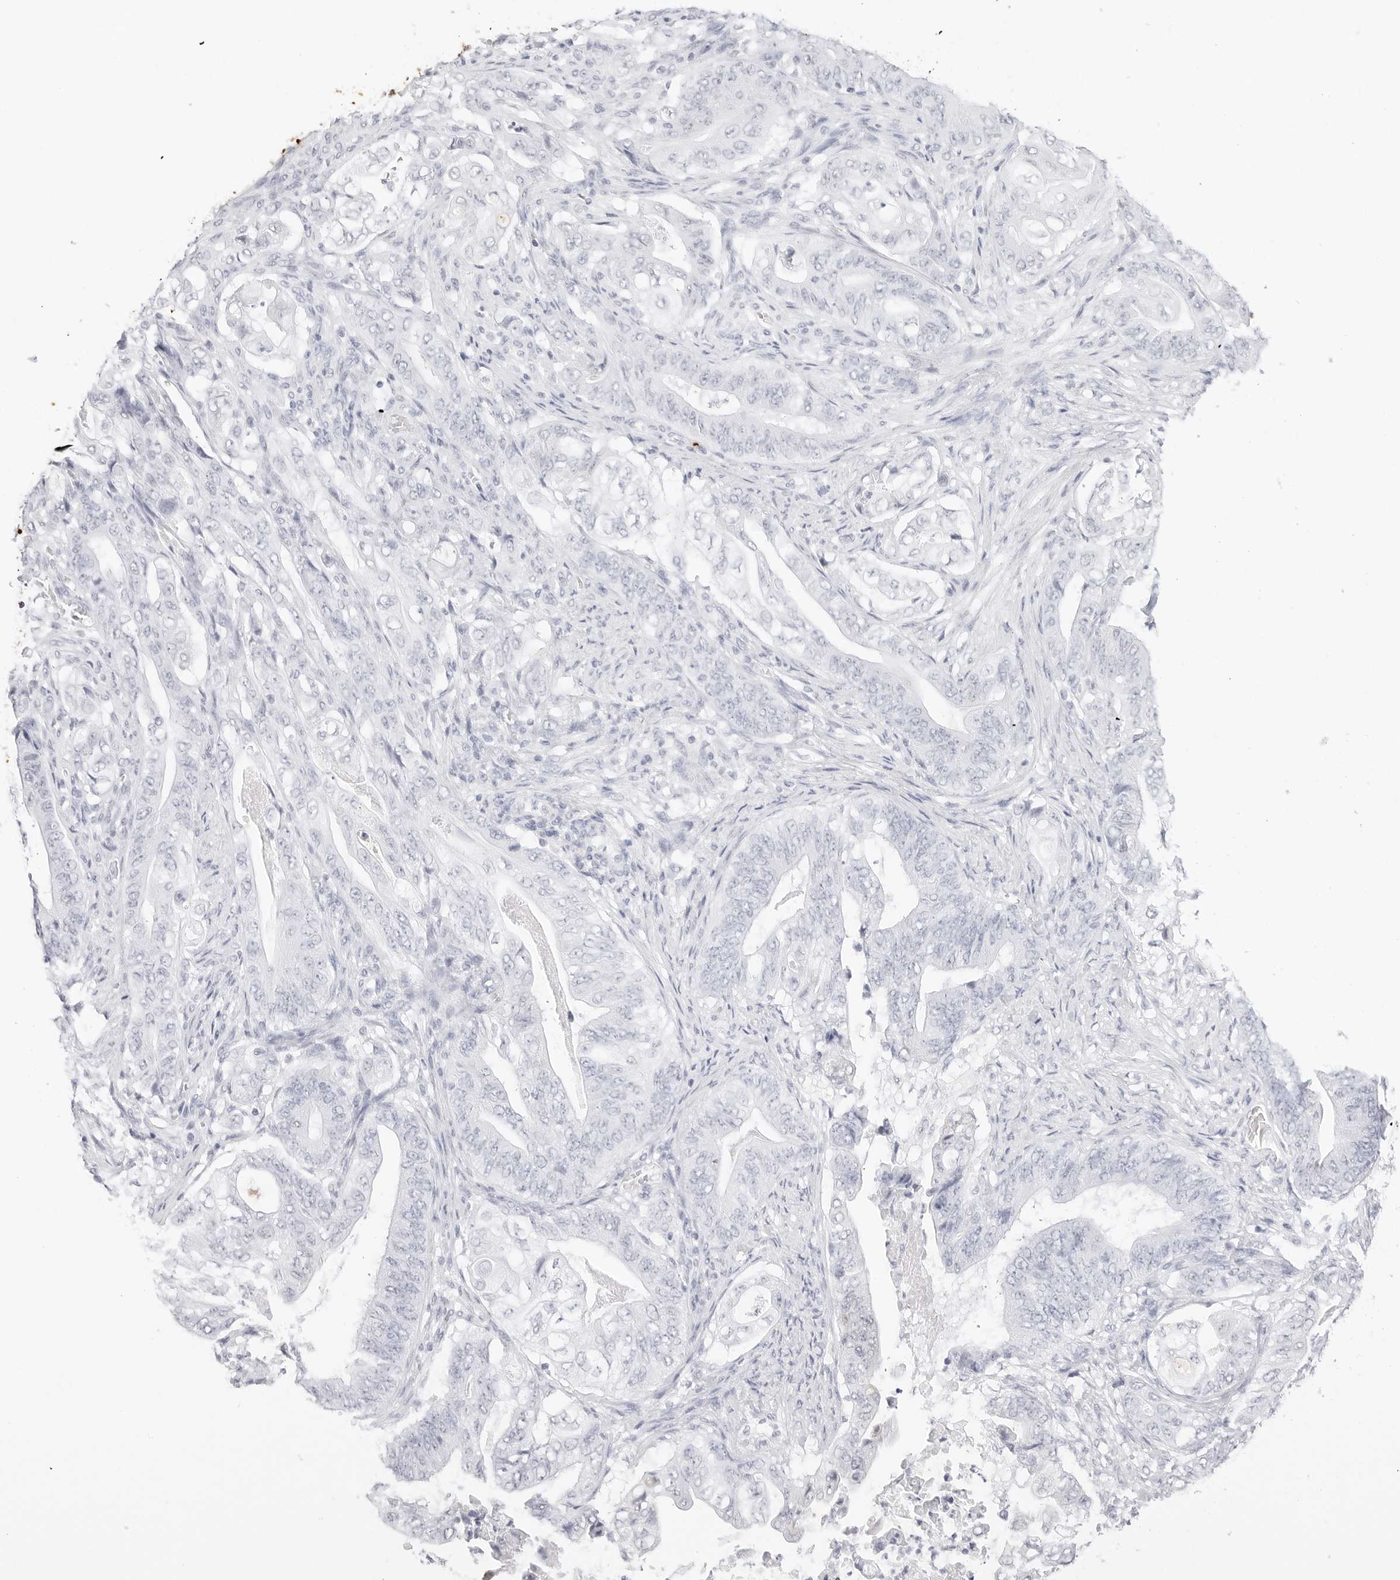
{"staining": {"intensity": "negative", "quantity": "none", "location": "none"}, "tissue": "stomach cancer", "cell_type": "Tumor cells", "image_type": "cancer", "snomed": [{"axis": "morphology", "description": "Adenocarcinoma, NOS"}, {"axis": "topography", "description": "Stomach"}], "caption": "DAB immunohistochemical staining of stomach adenocarcinoma shows no significant positivity in tumor cells.", "gene": "TFF2", "patient": {"sex": "female", "age": 73}}